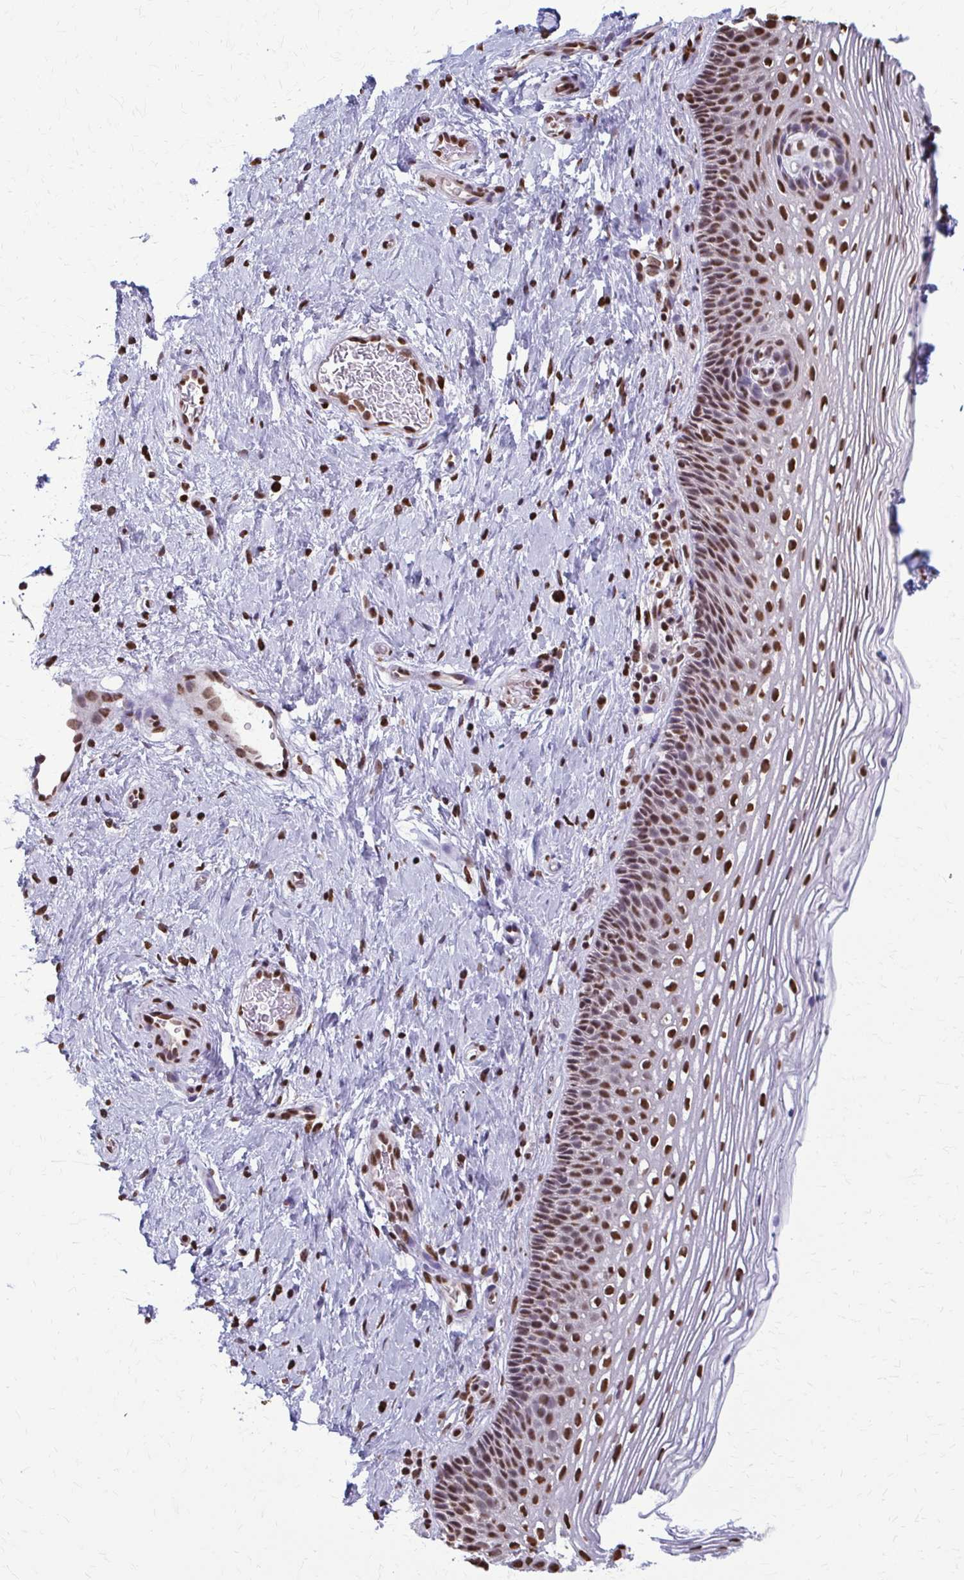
{"staining": {"intensity": "moderate", "quantity": ">75%", "location": "nuclear"}, "tissue": "cervix", "cell_type": "Glandular cells", "image_type": "normal", "snomed": [{"axis": "morphology", "description": "Normal tissue, NOS"}, {"axis": "topography", "description": "Cervix"}], "caption": "Immunohistochemistry histopathology image of normal cervix stained for a protein (brown), which exhibits medium levels of moderate nuclear positivity in approximately >75% of glandular cells.", "gene": "SNRPA", "patient": {"sex": "female", "age": 34}}